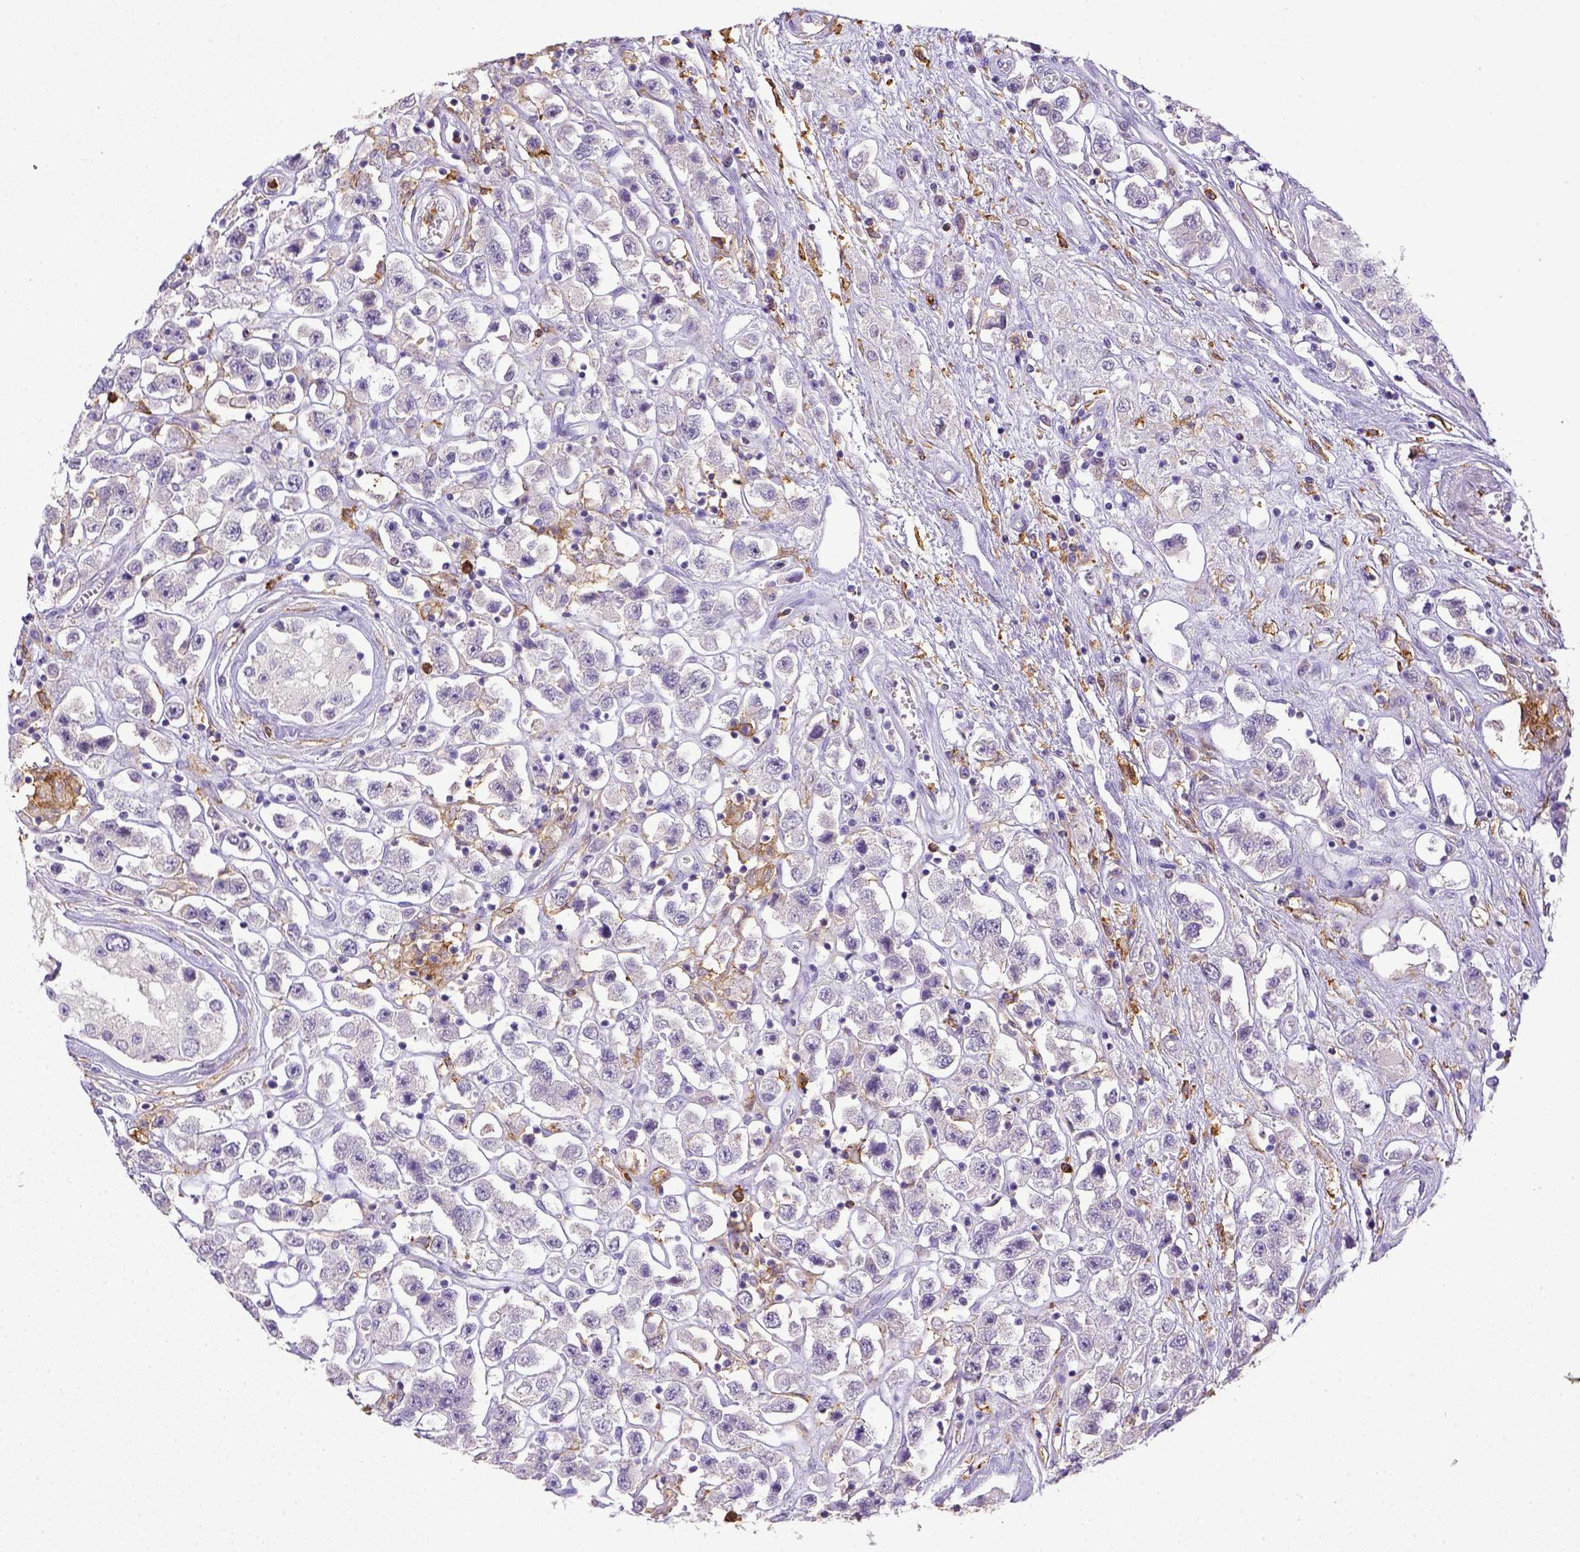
{"staining": {"intensity": "negative", "quantity": "none", "location": "none"}, "tissue": "testis cancer", "cell_type": "Tumor cells", "image_type": "cancer", "snomed": [{"axis": "morphology", "description": "Seminoma, NOS"}, {"axis": "topography", "description": "Testis"}], "caption": "This photomicrograph is of seminoma (testis) stained with immunohistochemistry (IHC) to label a protein in brown with the nuclei are counter-stained blue. There is no staining in tumor cells.", "gene": "ITGAM", "patient": {"sex": "male", "age": 45}}